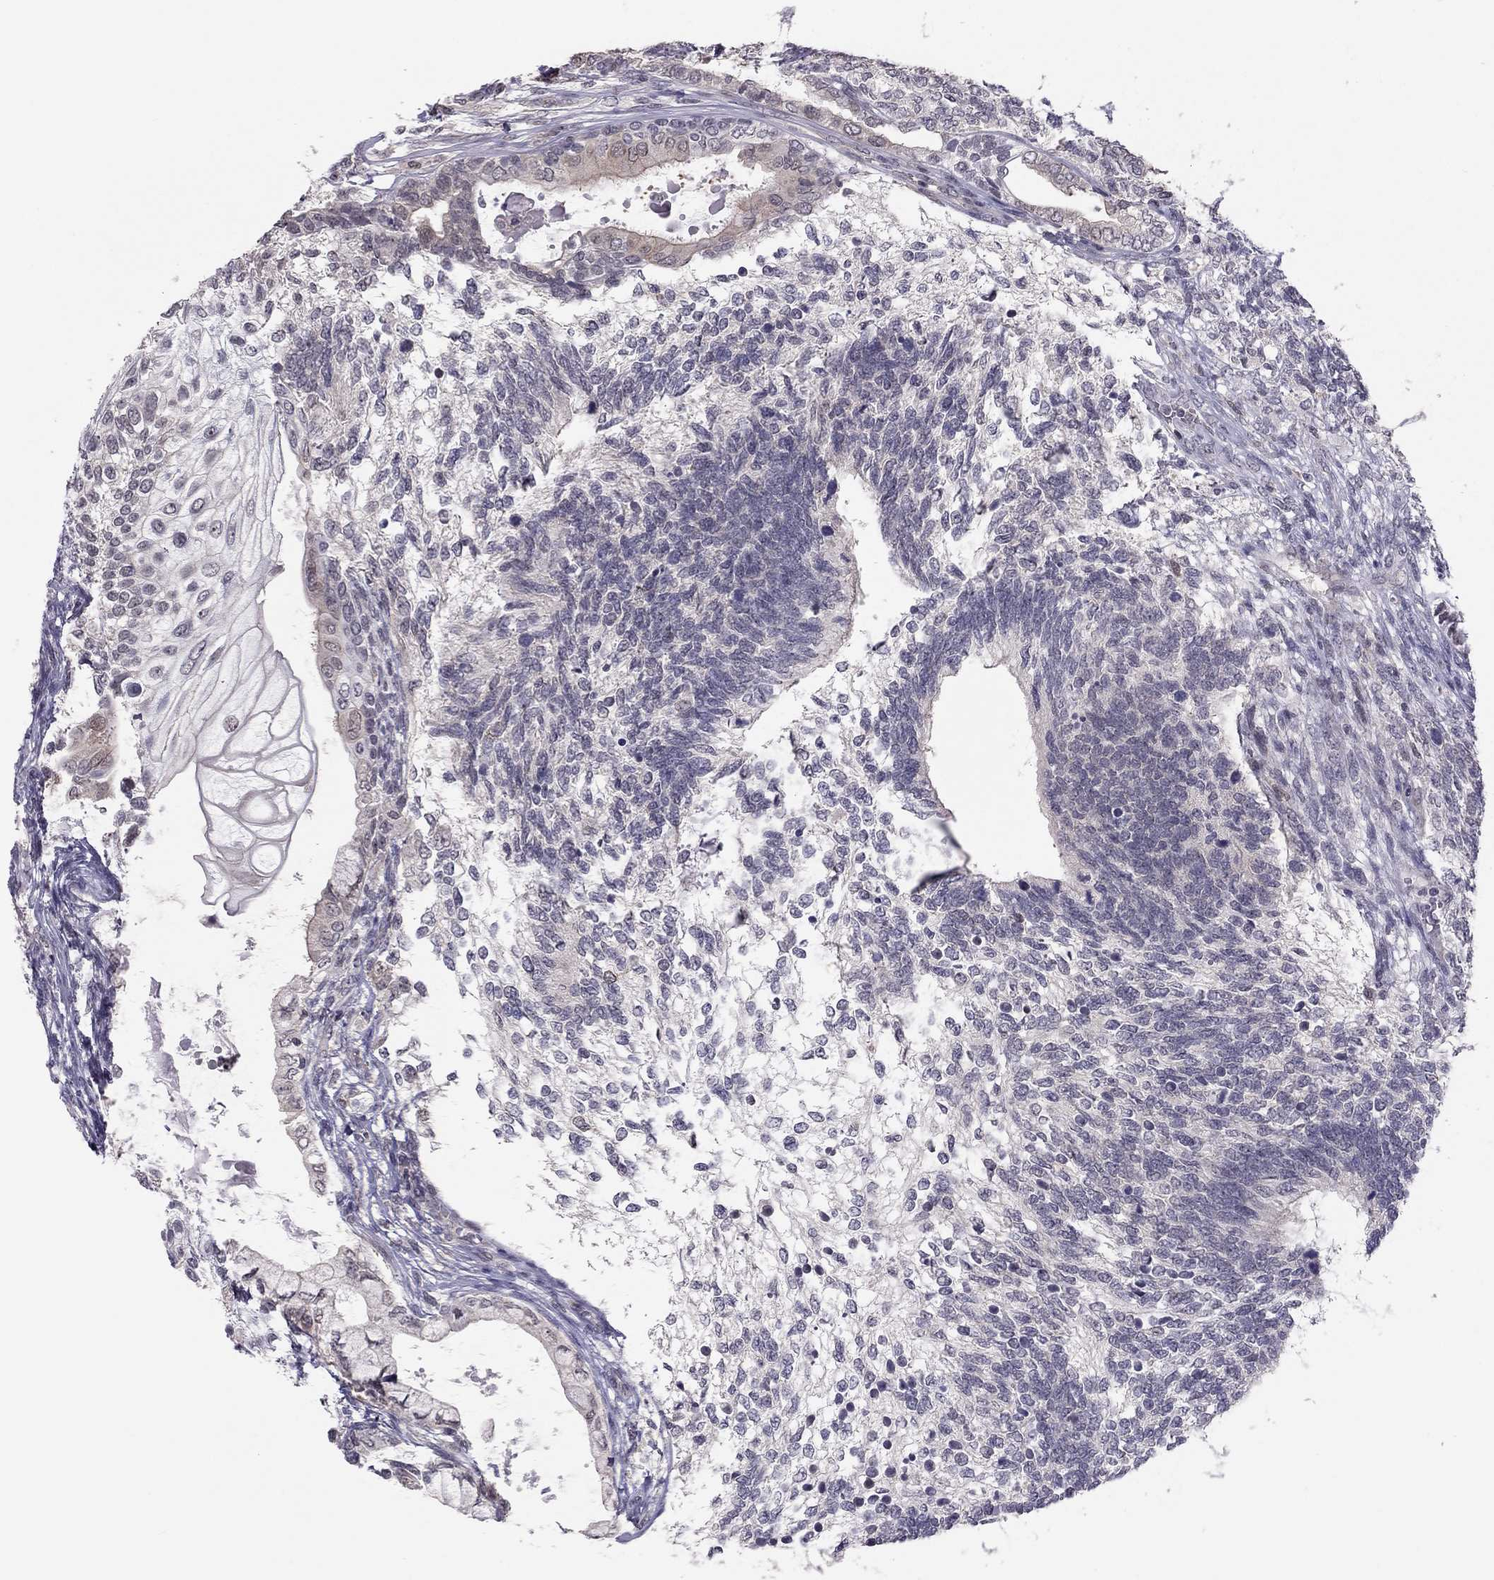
{"staining": {"intensity": "negative", "quantity": "none", "location": "none"}, "tissue": "testis cancer", "cell_type": "Tumor cells", "image_type": "cancer", "snomed": [{"axis": "morphology", "description": "Seminoma, NOS"}, {"axis": "morphology", "description": "Carcinoma, Embryonal, NOS"}, {"axis": "topography", "description": "Testis"}], "caption": "High magnification brightfield microscopy of seminoma (testis) stained with DAB (brown) and counterstained with hematoxylin (blue): tumor cells show no significant positivity.", "gene": "HSF2BP", "patient": {"sex": "male", "age": 41}}